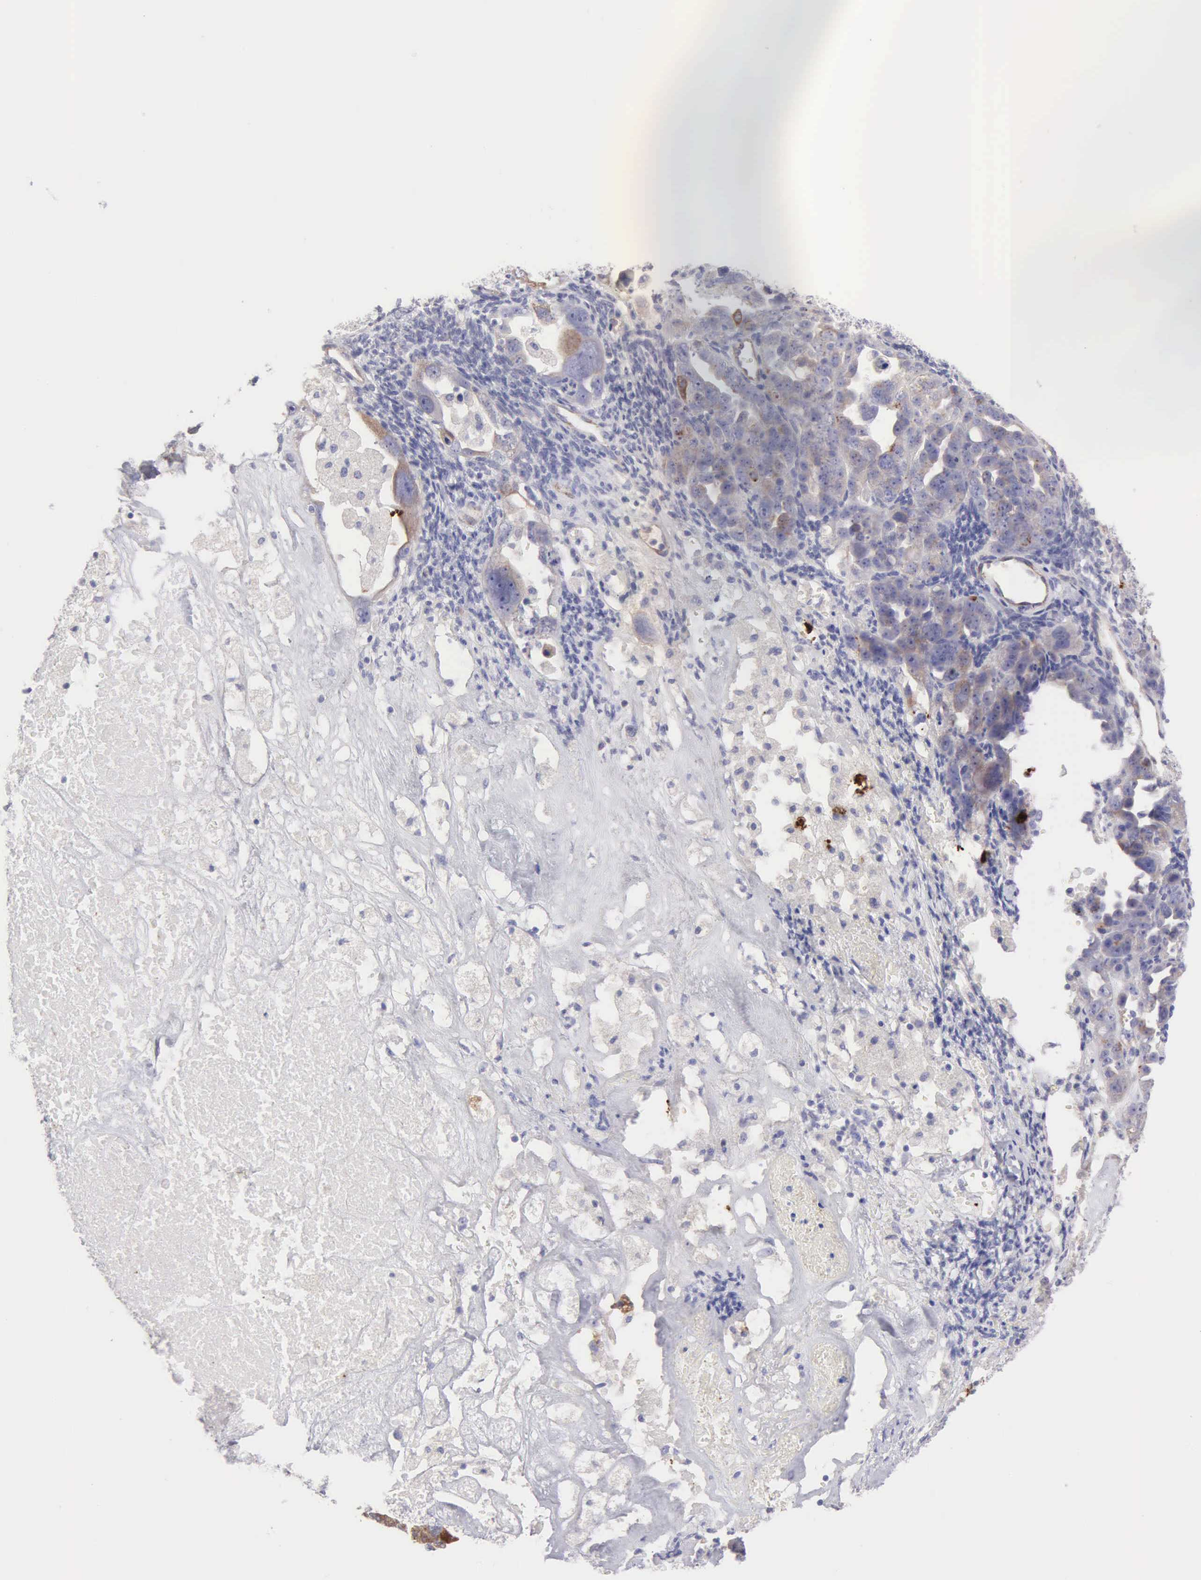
{"staining": {"intensity": "moderate", "quantity": "25%-75%", "location": "cytoplasmic/membranous"}, "tissue": "ovarian cancer", "cell_type": "Tumor cells", "image_type": "cancer", "snomed": [{"axis": "morphology", "description": "Cystadenocarcinoma, serous, NOS"}, {"axis": "topography", "description": "Ovary"}], "caption": "Immunohistochemical staining of human ovarian cancer displays medium levels of moderate cytoplasmic/membranous protein expression in about 25%-75% of tumor cells.", "gene": "APP", "patient": {"sex": "female", "age": 66}}